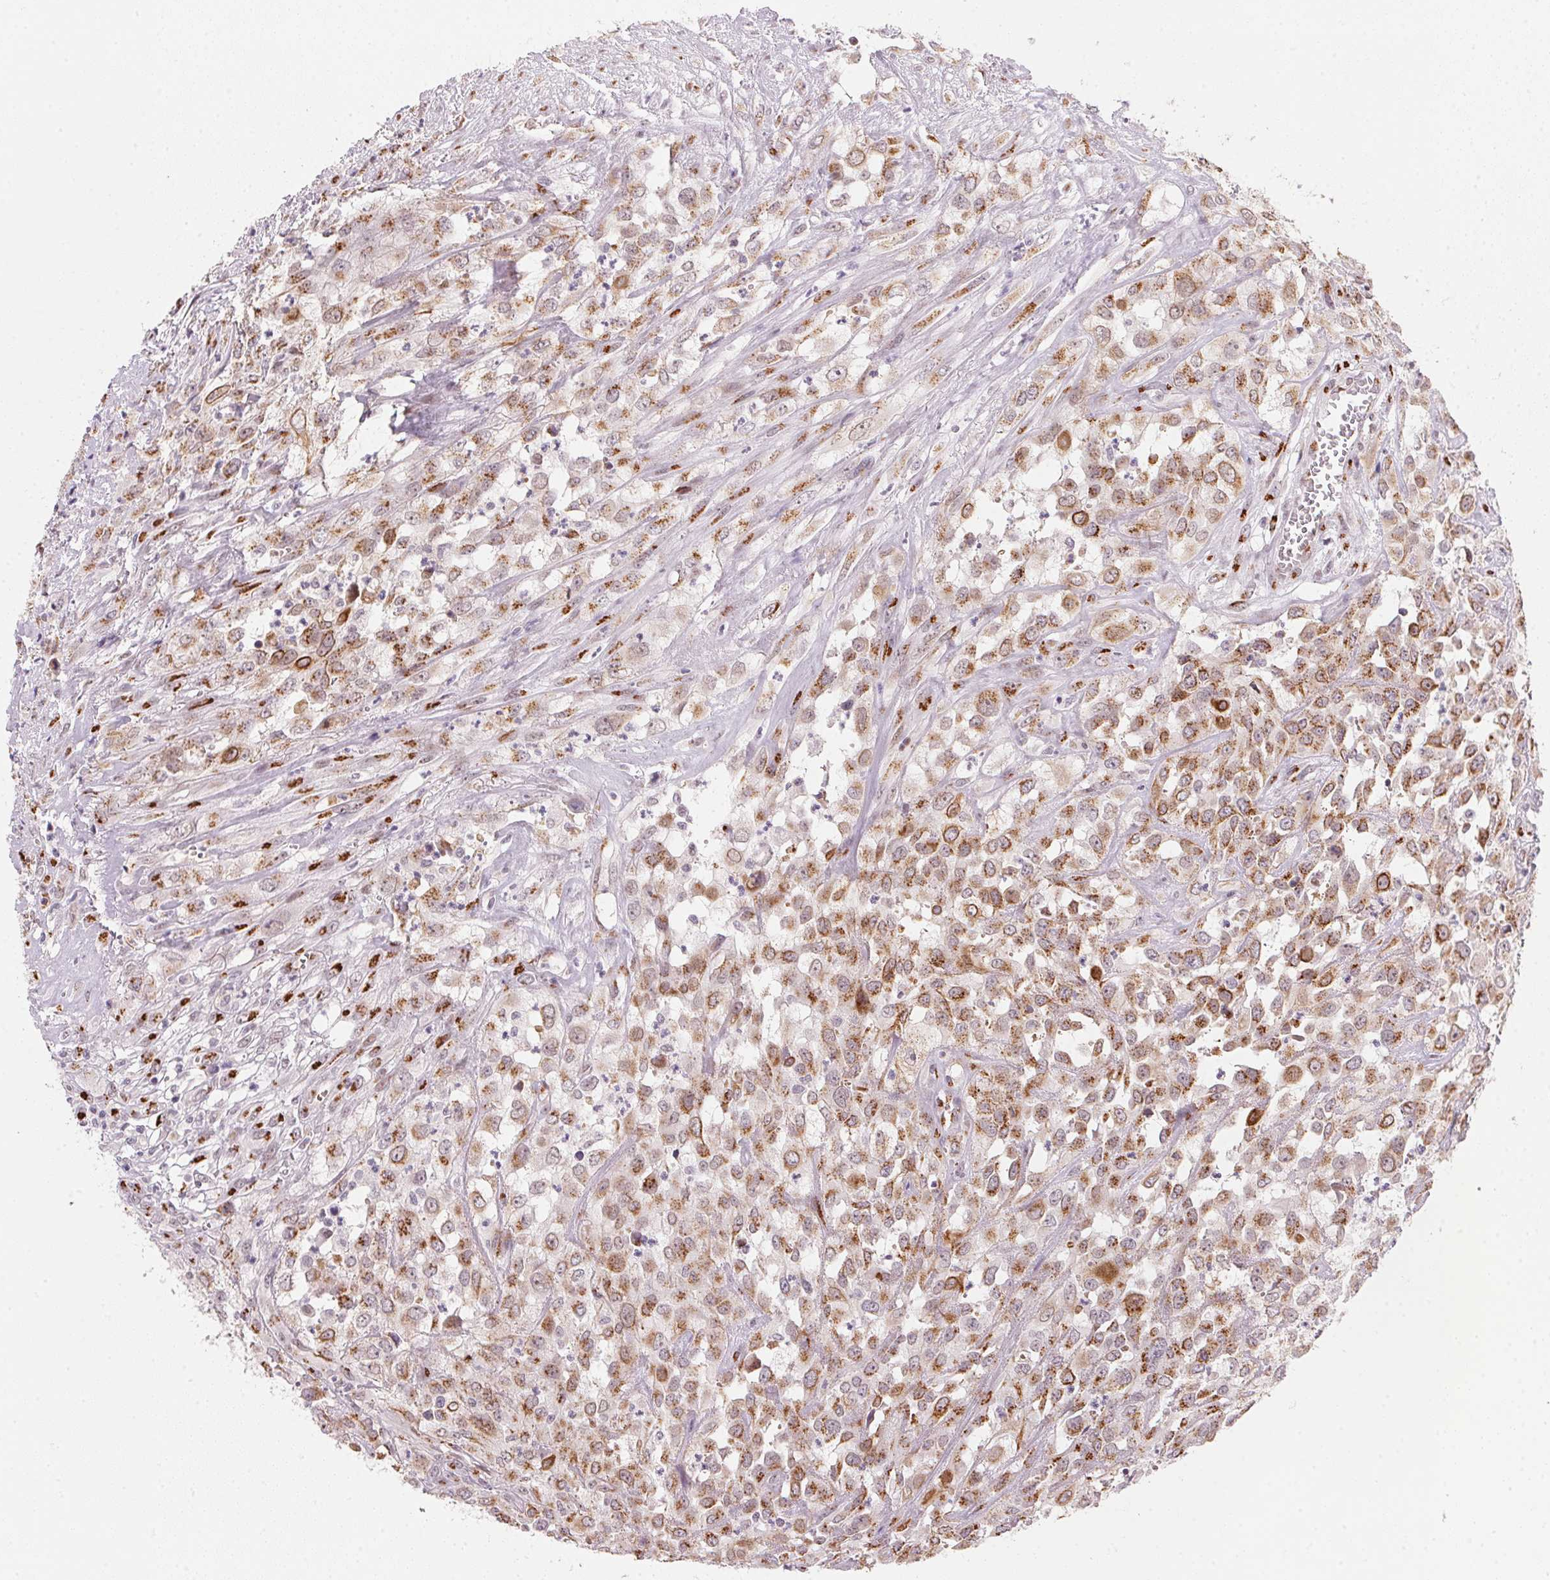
{"staining": {"intensity": "moderate", "quantity": ">75%", "location": "cytoplasmic/membranous"}, "tissue": "urothelial cancer", "cell_type": "Tumor cells", "image_type": "cancer", "snomed": [{"axis": "morphology", "description": "Urothelial carcinoma, High grade"}, {"axis": "topography", "description": "Urinary bladder"}], "caption": "Moderate cytoplasmic/membranous expression is seen in about >75% of tumor cells in urothelial carcinoma (high-grade).", "gene": "RAB22A", "patient": {"sex": "male", "age": 67}}